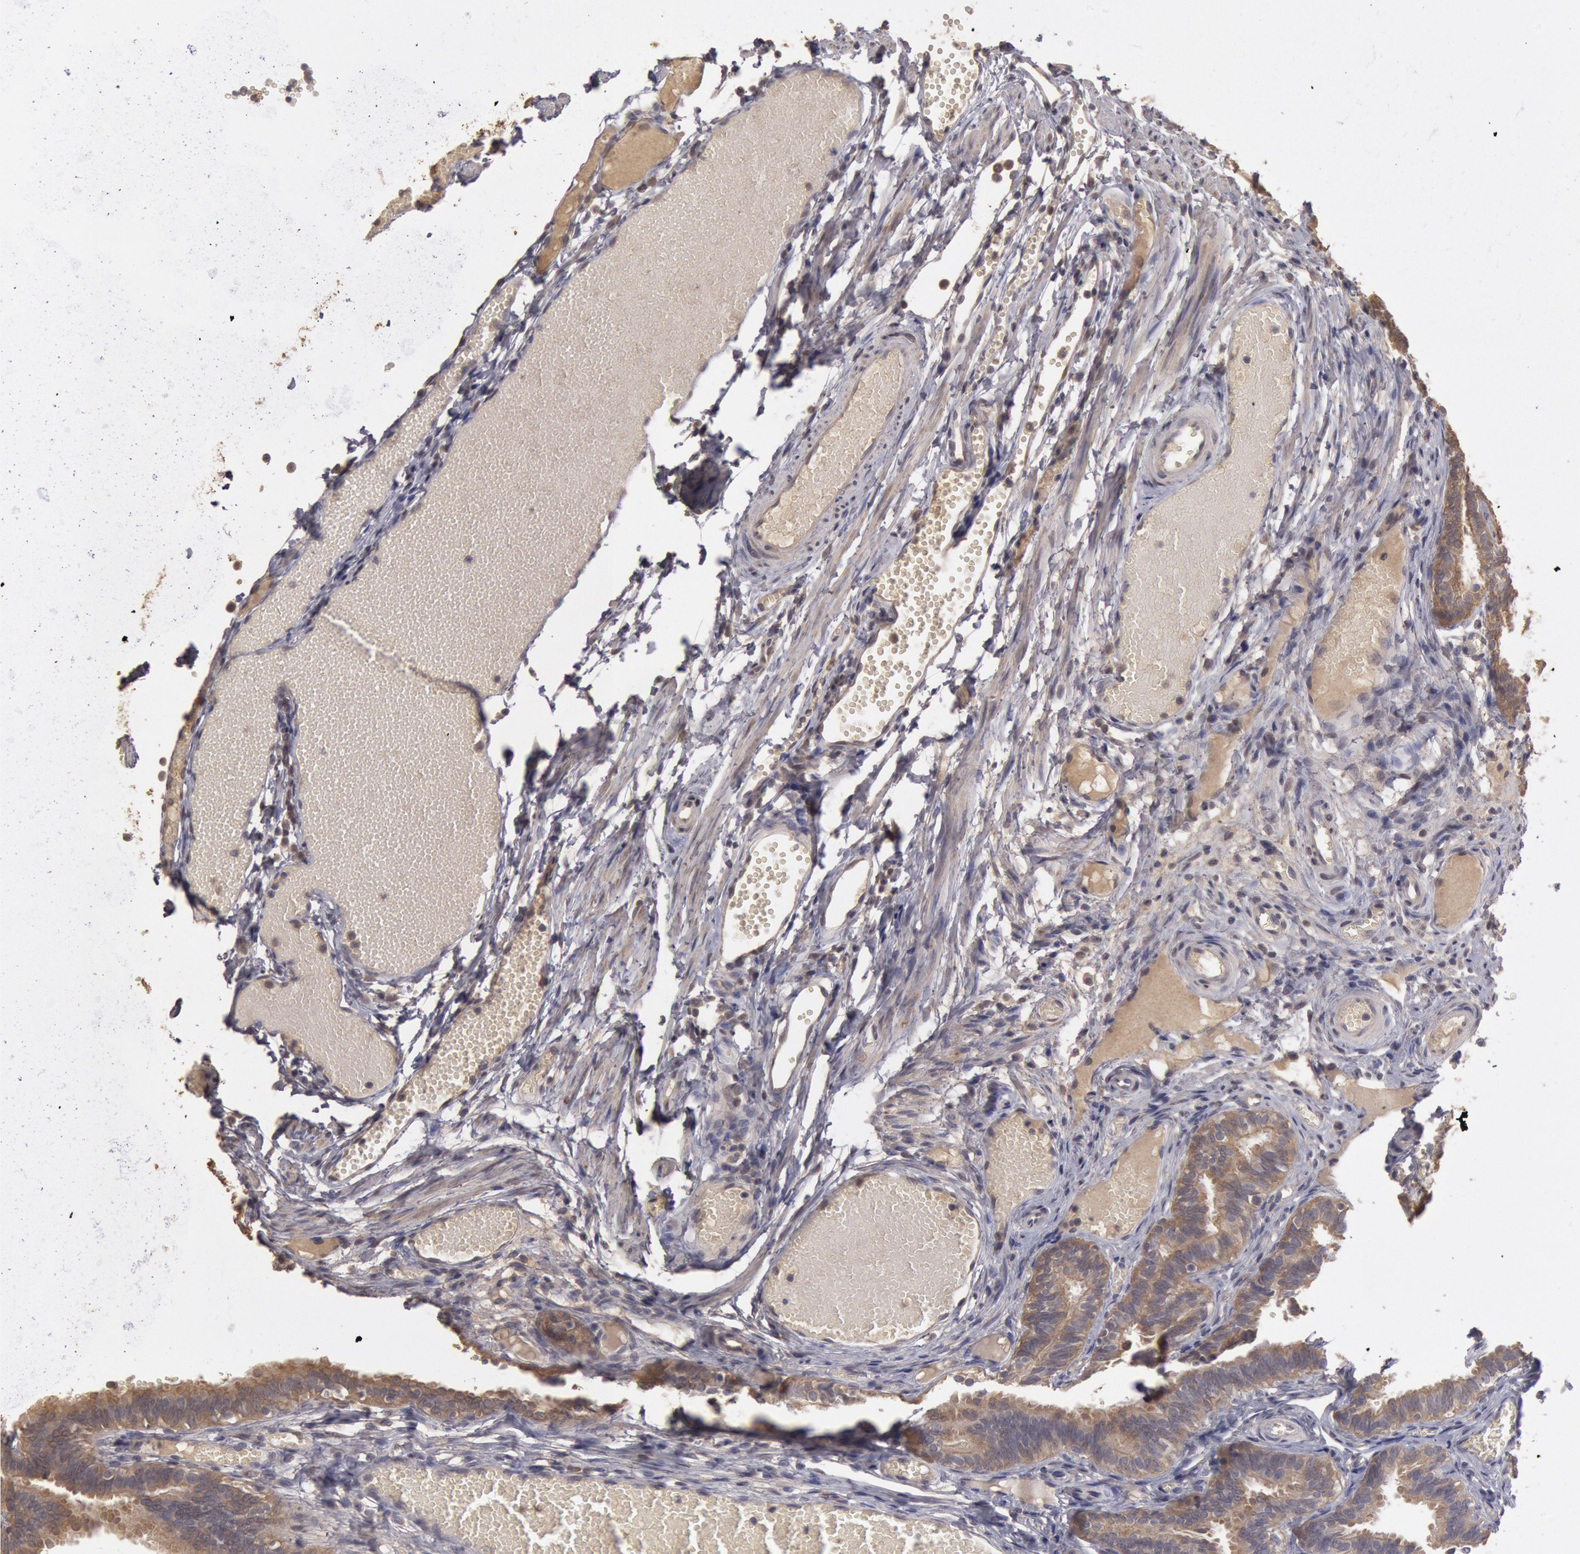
{"staining": {"intensity": "moderate", "quantity": ">75%", "location": "cytoplasmic/membranous"}, "tissue": "fallopian tube", "cell_type": "Glandular cells", "image_type": "normal", "snomed": [{"axis": "morphology", "description": "Normal tissue, NOS"}, {"axis": "topography", "description": "Fallopian tube"}], "caption": "This micrograph demonstrates immunohistochemistry (IHC) staining of benign fallopian tube, with medium moderate cytoplasmic/membranous staining in approximately >75% of glandular cells.", "gene": "ZFP36L1", "patient": {"sex": "female", "age": 29}}